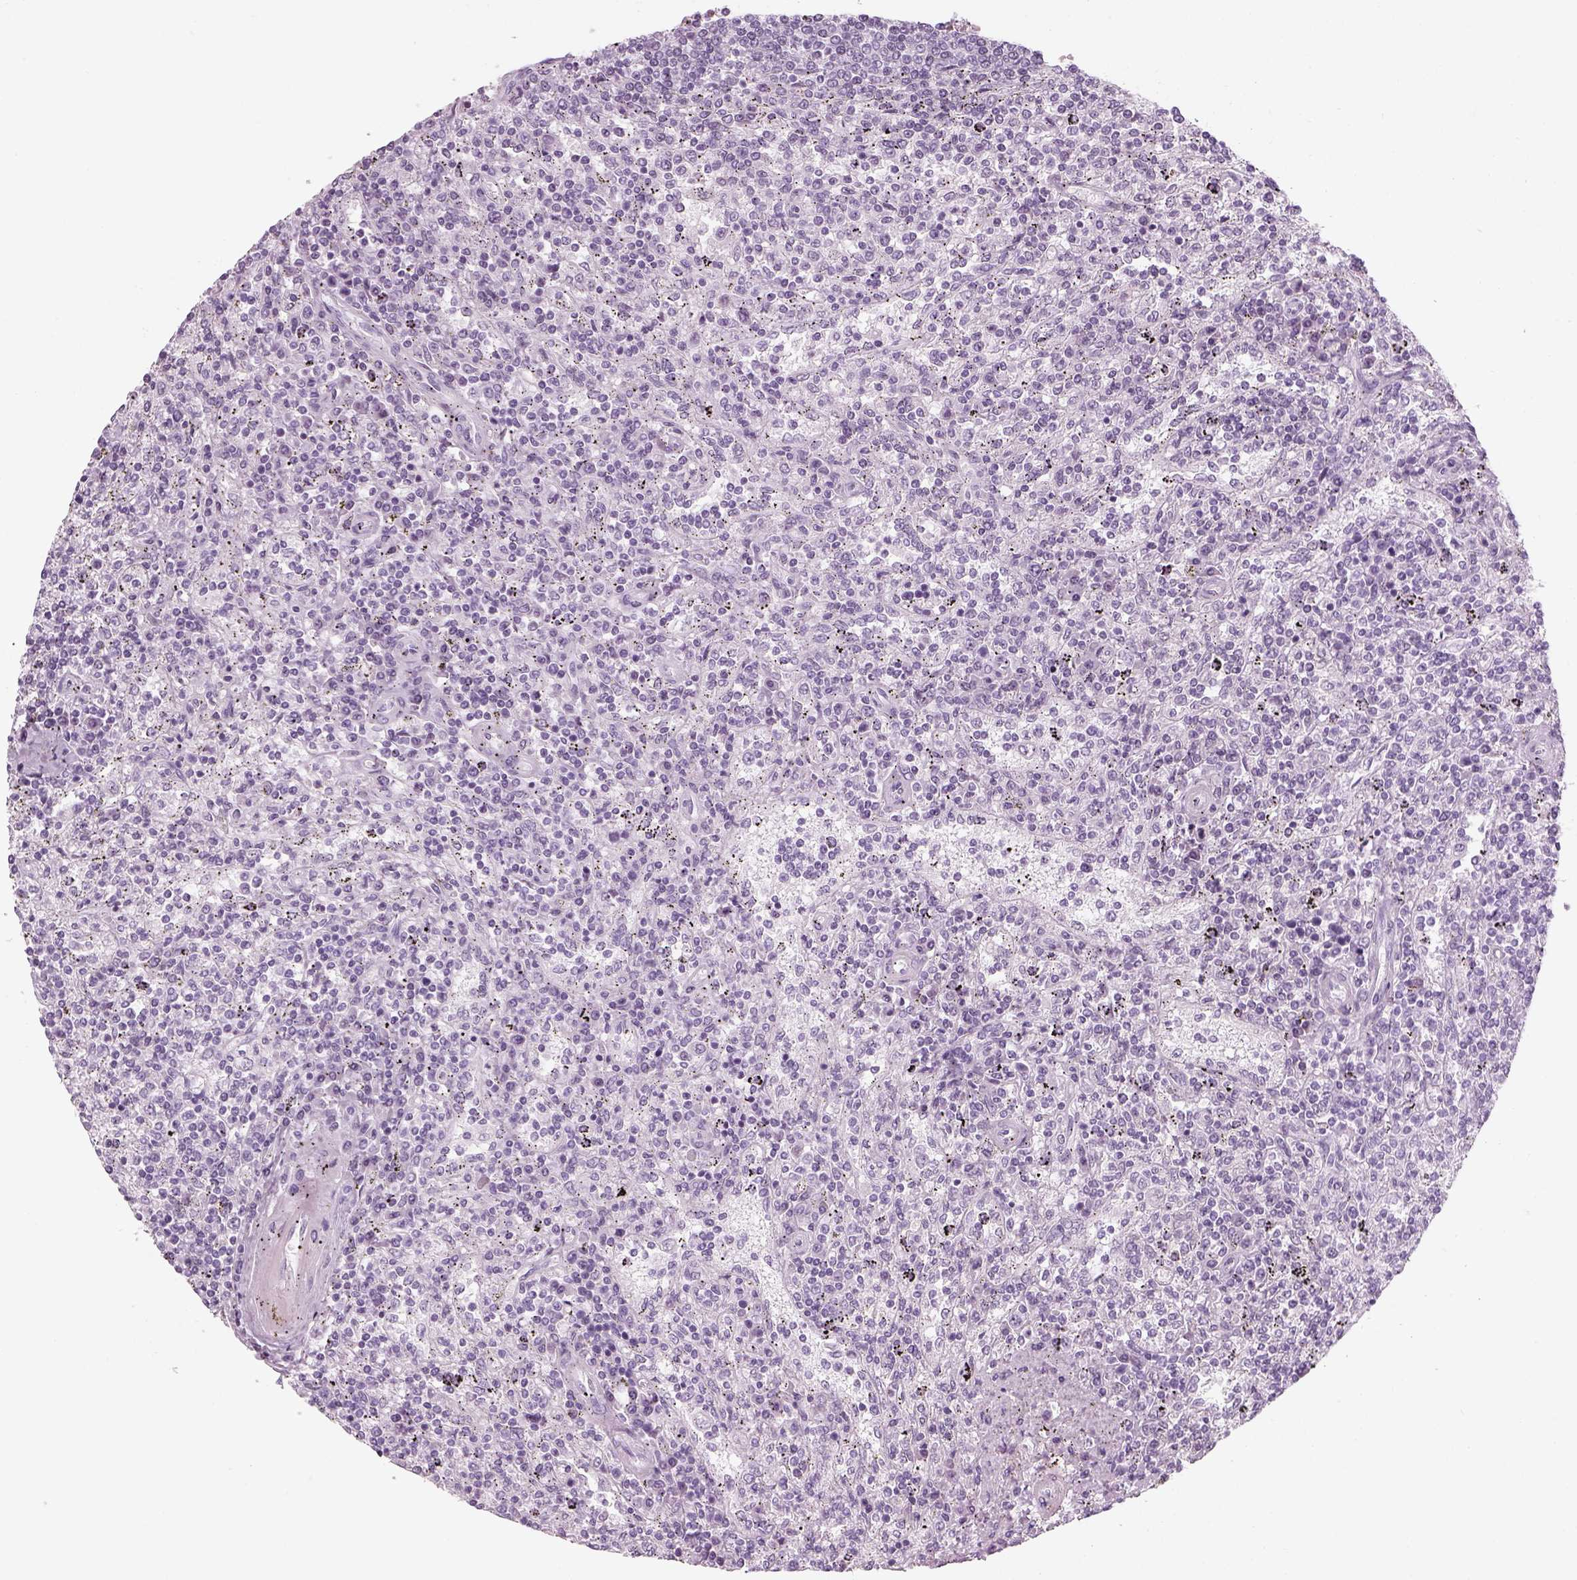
{"staining": {"intensity": "negative", "quantity": "none", "location": "none"}, "tissue": "lymphoma", "cell_type": "Tumor cells", "image_type": "cancer", "snomed": [{"axis": "morphology", "description": "Malignant lymphoma, non-Hodgkin's type, Low grade"}, {"axis": "topography", "description": "Spleen"}], "caption": "Immunohistochemical staining of lymphoma exhibits no significant staining in tumor cells.", "gene": "SAG", "patient": {"sex": "male", "age": 62}}